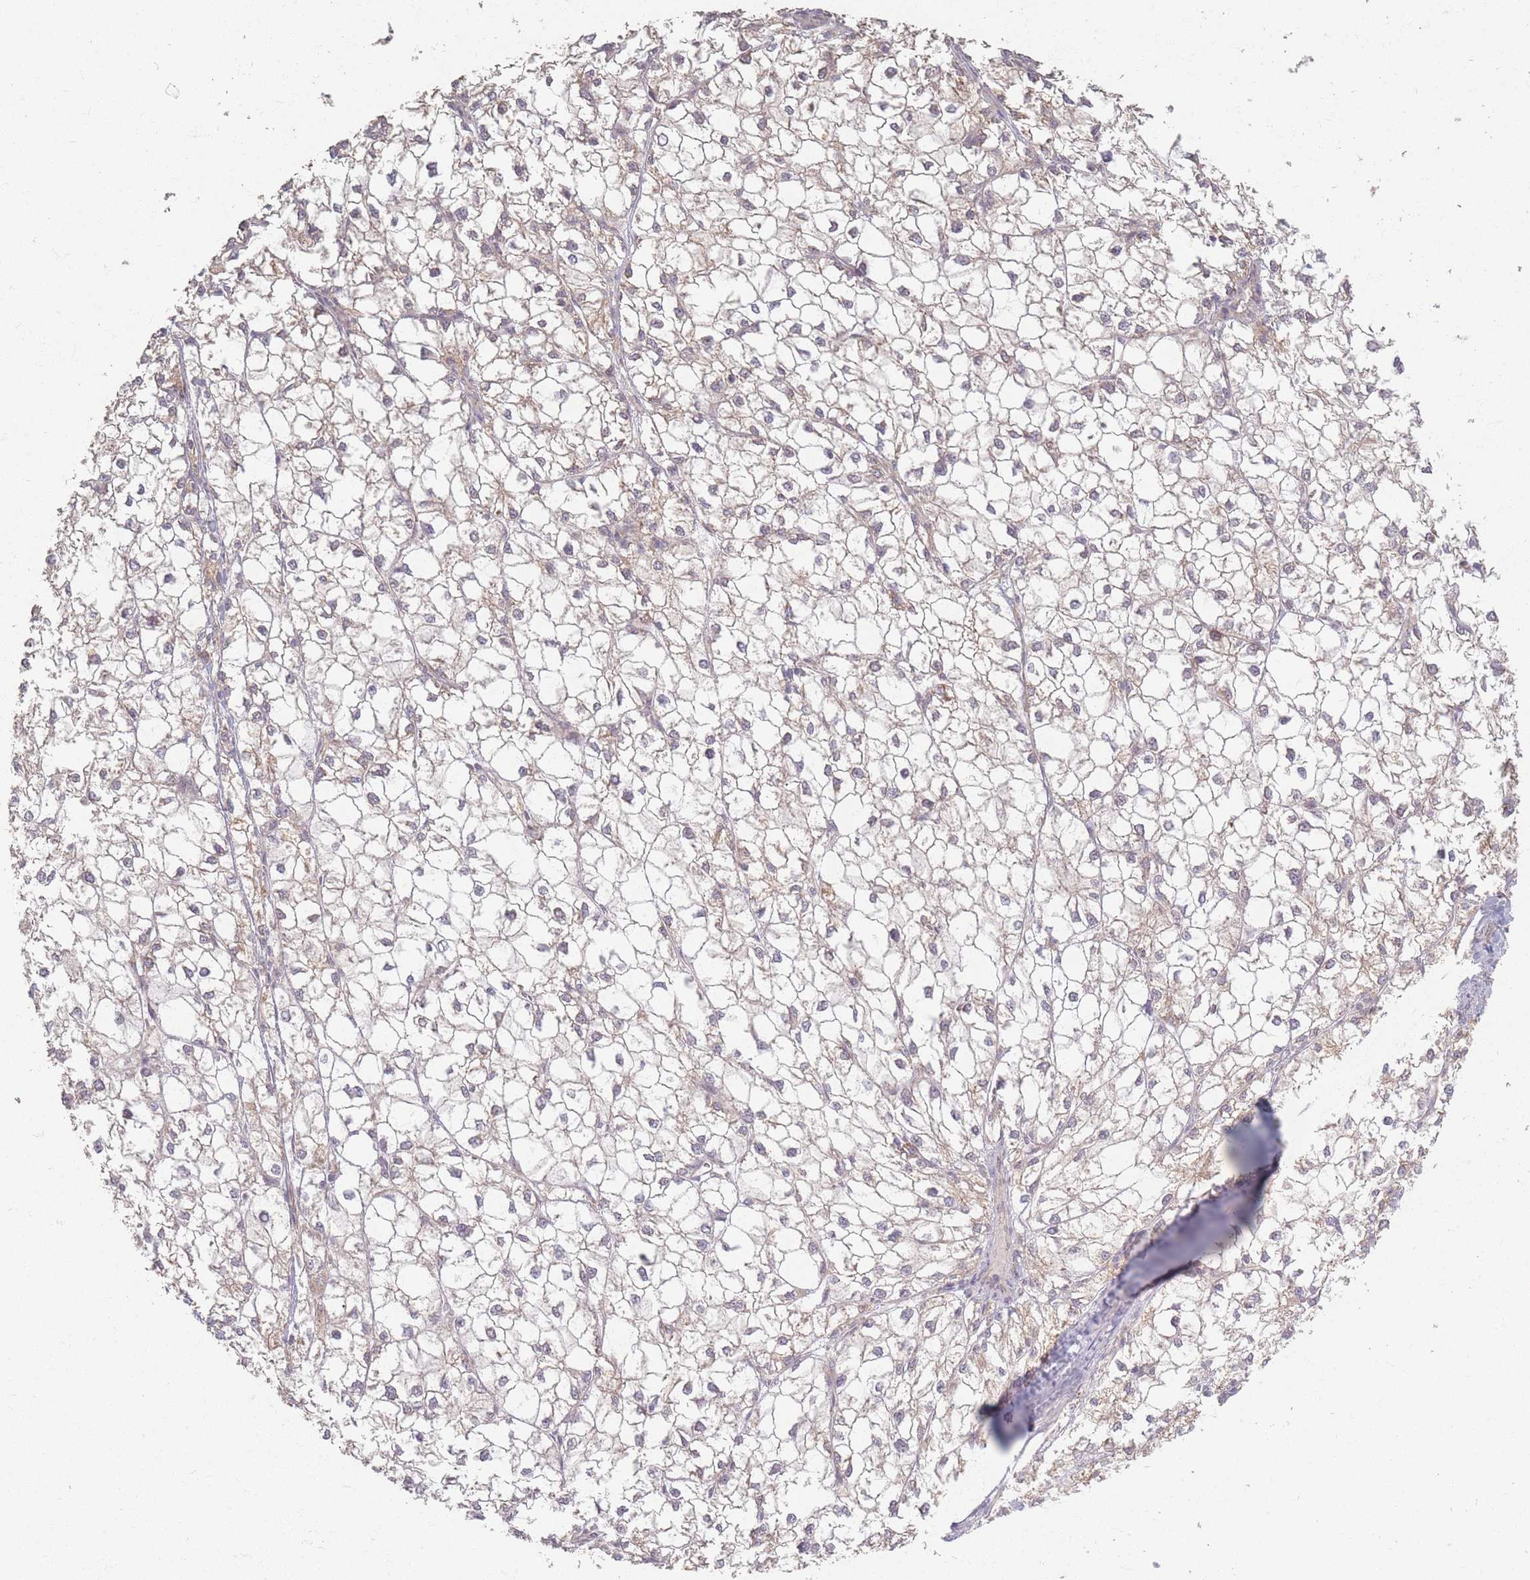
{"staining": {"intensity": "negative", "quantity": "none", "location": "none"}, "tissue": "liver cancer", "cell_type": "Tumor cells", "image_type": "cancer", "snomed": [{"axis": "morphology", "description": "Carcinoma, Hepatocellular, NOS"}, {"axis": "topography", "description": "Liver"}], "caption": "Hepatocellular carcinoma (liver) was stained to show a protein in brown. There is no significant staining in tumor cells.", "gene": "SMIM14", "patient": {"sex": "female", "age": 43}}